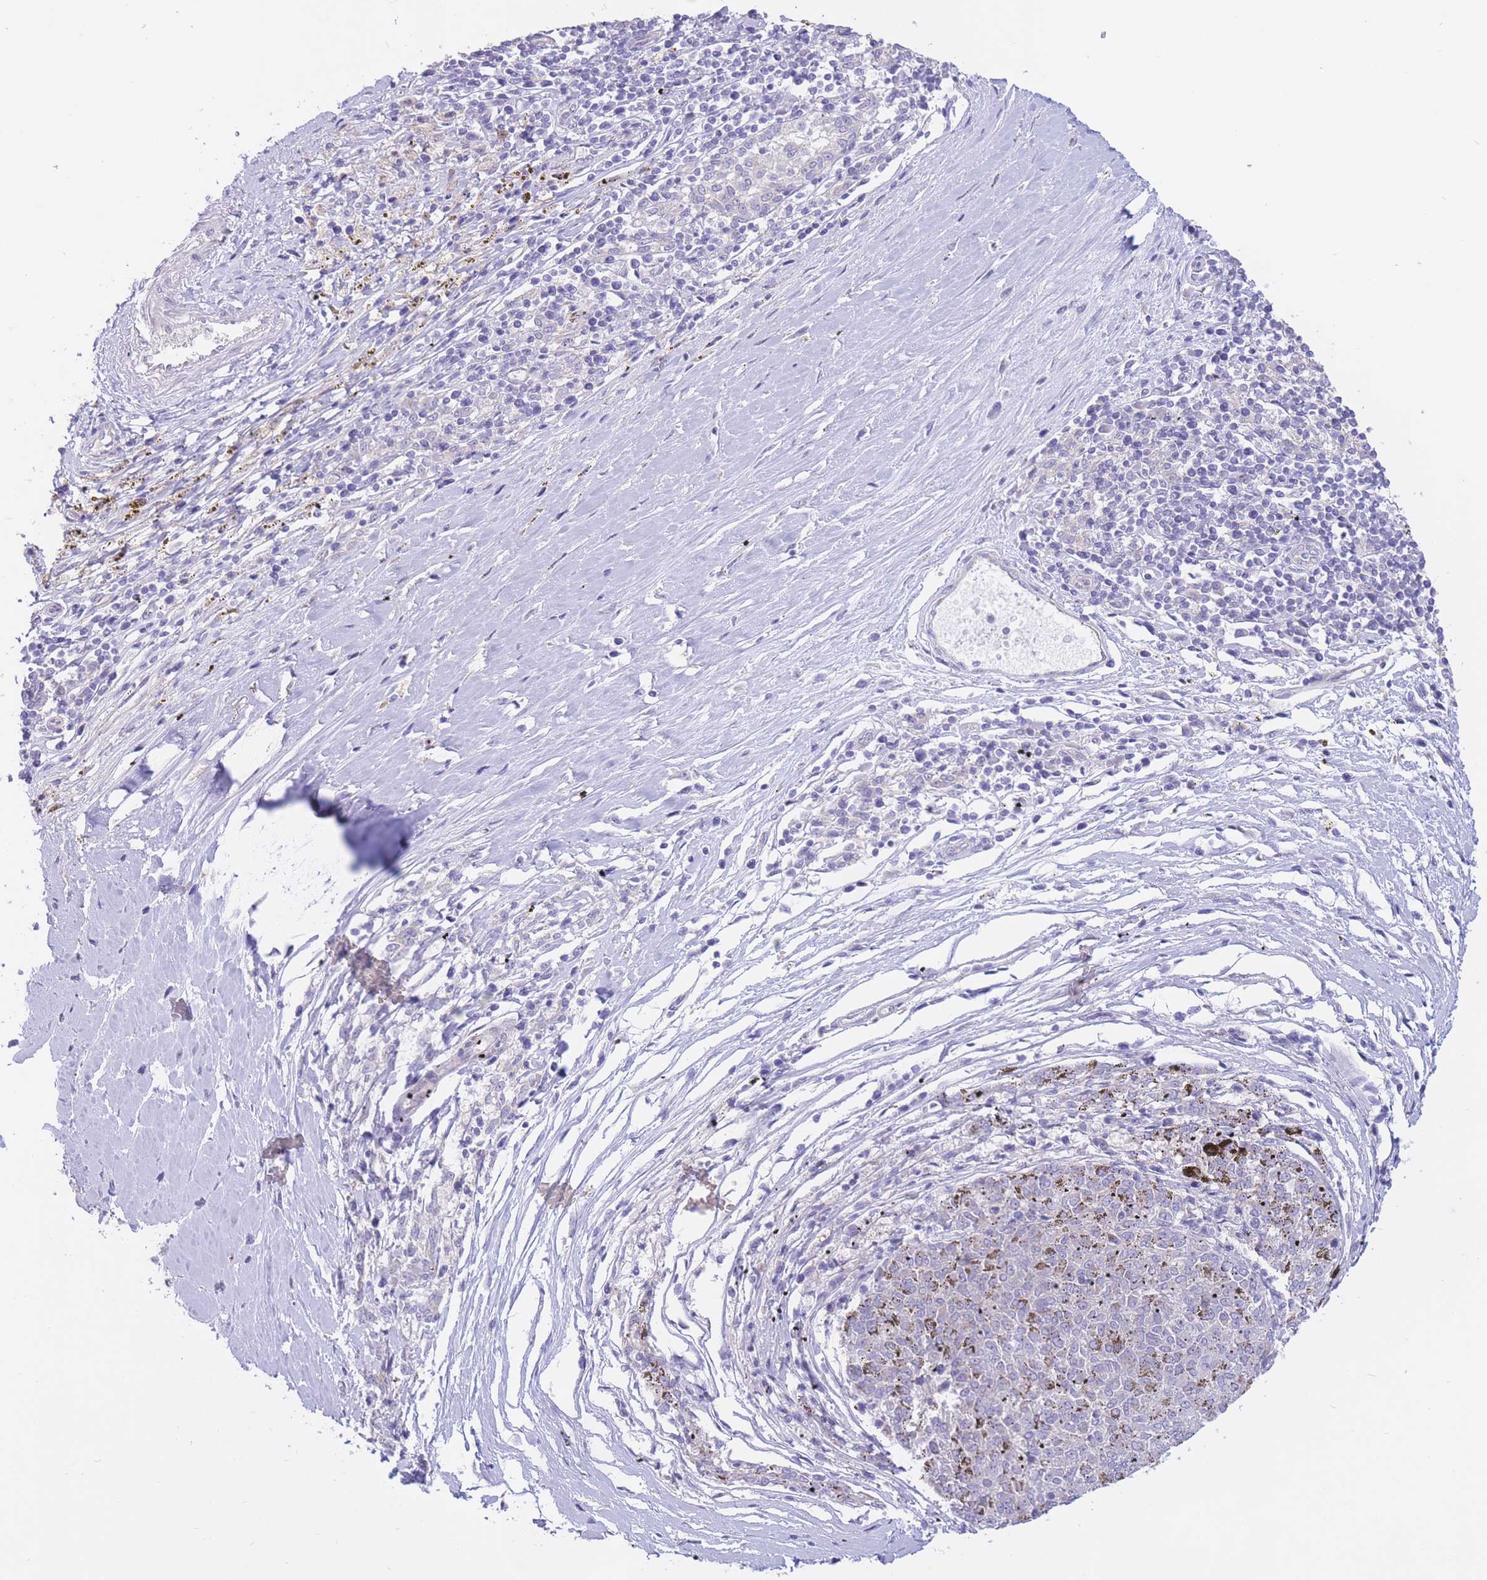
{"staining": {"intensity": "negative", "quantity": "none", "location": "none"}, "tissue": "melanoma", "cell_type": "Tumor cells", "image_type": "cancer", "snomed": [{"axis": "morphology", "description": "Malignant melanoma, NOS"}, {"axis": "topography", "description": "Skin"}], "caption": "This is an IHC image of human melanoma. There is no expression in tumor cells.", "gene": "ALS2CL", "patient": {"sex": "female", "age": 72}}